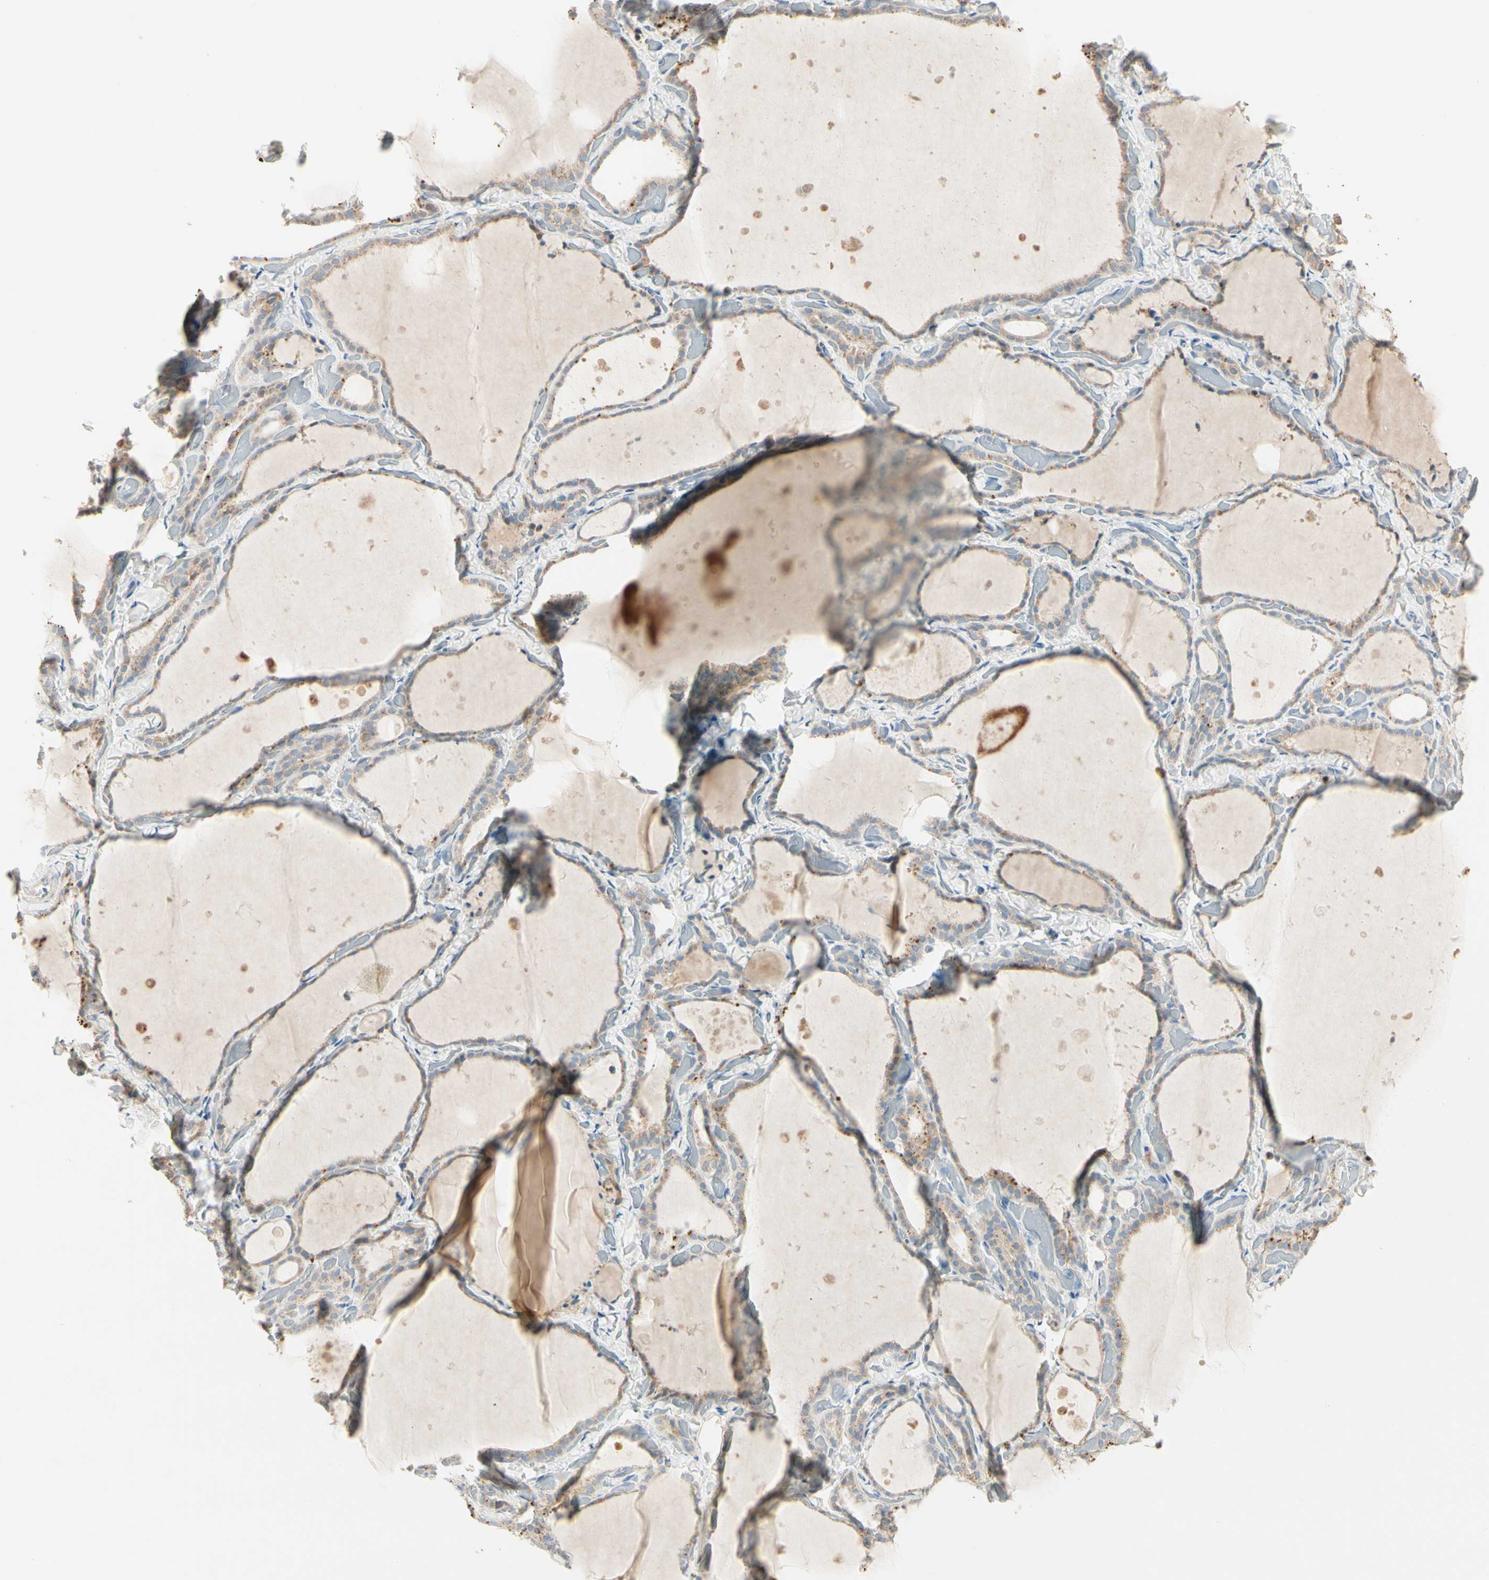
{"staining": {"intensity": "weak", "quantity": "25%-75%", "location": "cytoplasmic/membranous"}, "tissue": "thyroid gland", "cell_type": "Glandular cells", "image_type": "normal", "snomed": [{"axis": "morphology", "description": "Normal tissue, NOS"}, {"axis": "topography", "description": "Thyroid gland"}], "caption": "Glandular cells reveal low levels of weak cytoplasmic/membranous staining in approximately 25%-75% of cells in benign thyroid gland.", "gene": "ALDH18A1", "patient": {"sex": "female", "age": 44}}